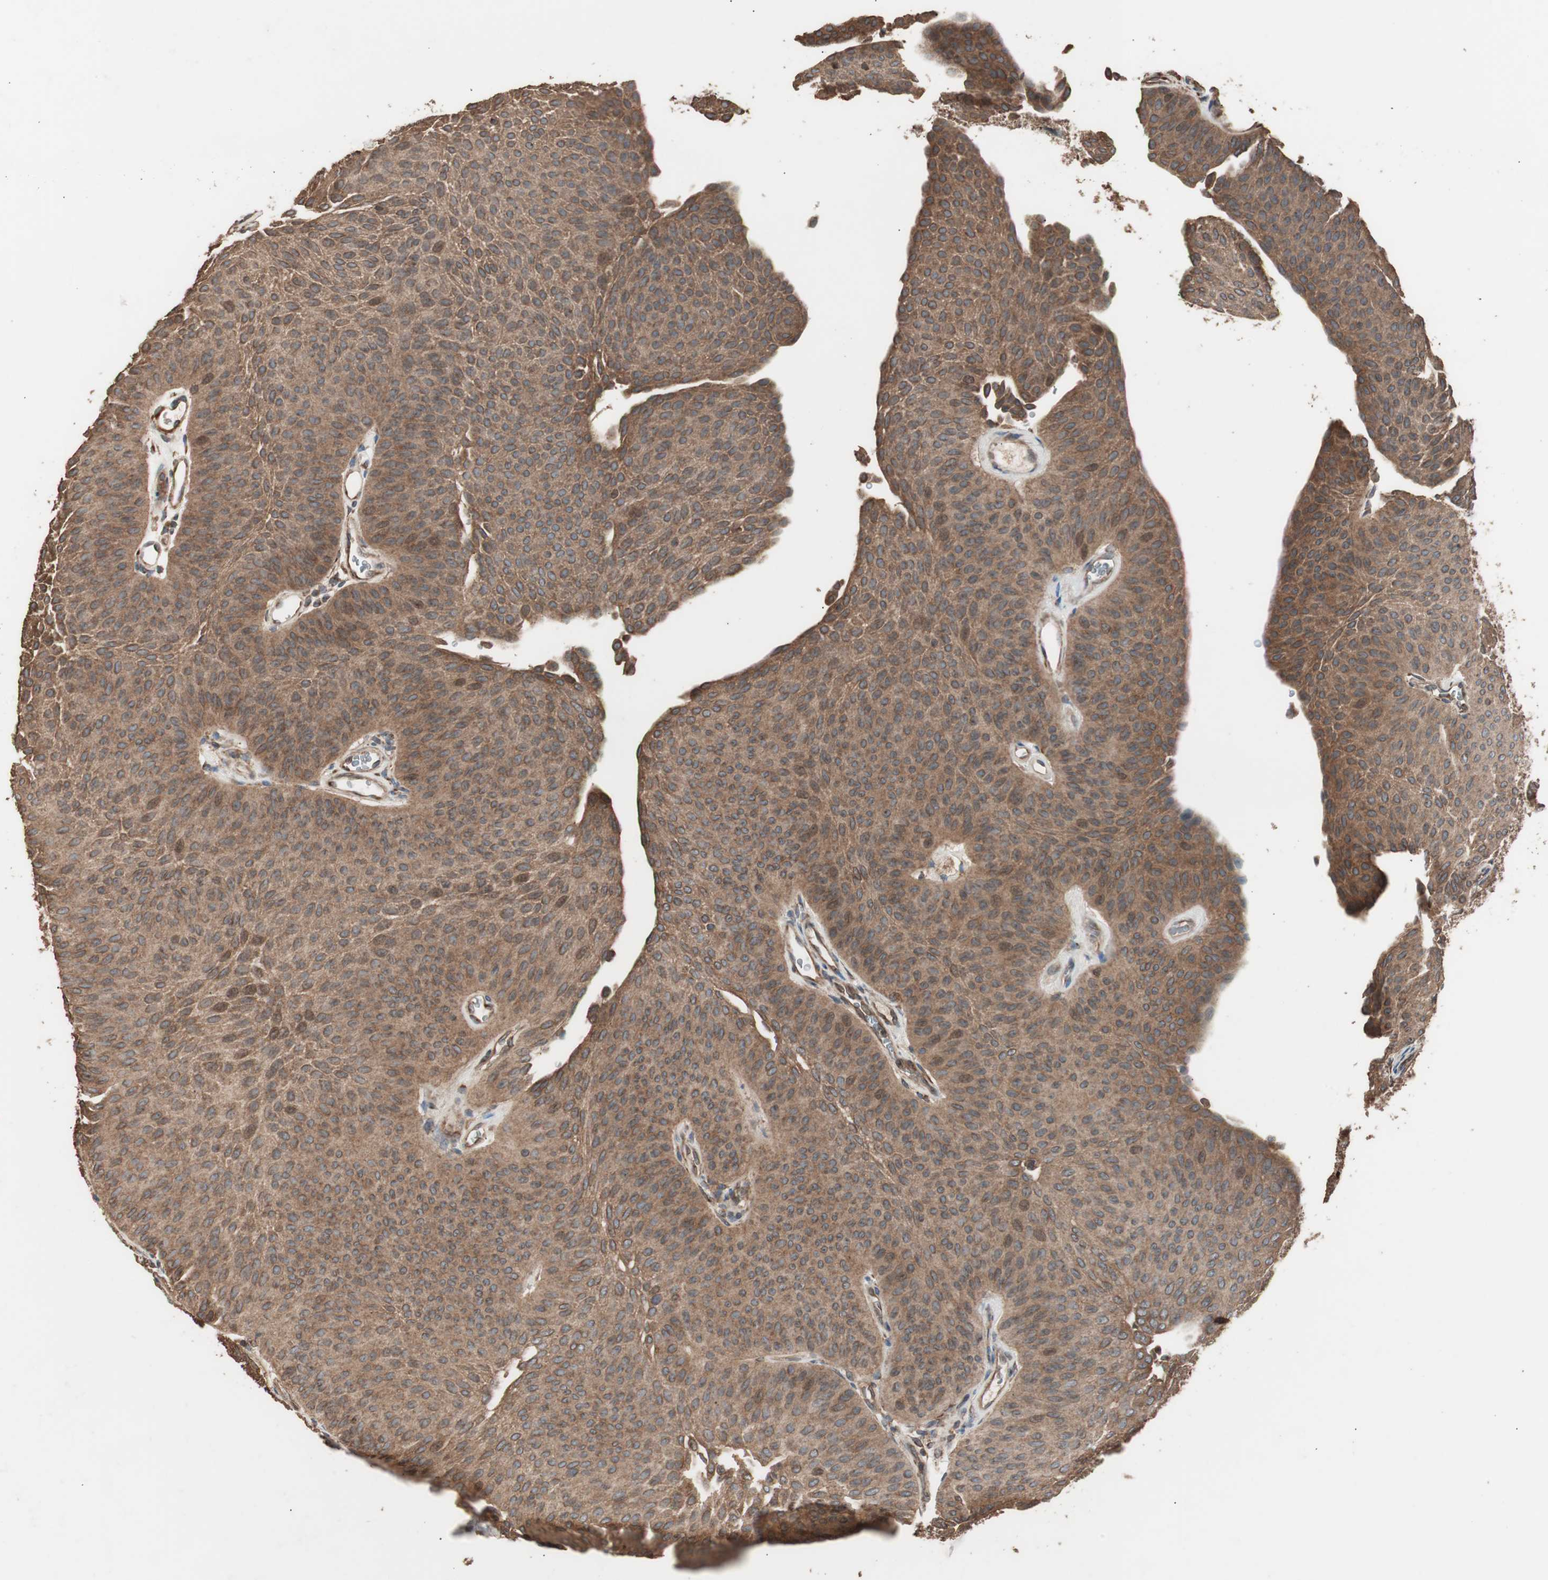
{"staining": {"intensity": "moderate", "quantity": ">75%", "location": "cytoplasmic/membranous"}, "tissue": "urothelial cancer", "cell_type": "Tumor cells", "image_type": "cancer", "snomed": [{"axis": "morphology", "description": "Urothelial carcinoma, Low grade"}, {"axis": "topography", "description": "Urinary bladder"}], "caption": "Urothelial cancer tissue demonstrates moderate cytoplasmic/membranous positivity in approximately >75% of tumor cells, visualized by immunohistochemistry. (IHC, brightfield microscopy, high magnification).", "gene": "LZTS1", "patient": {"sex": "female", "age": 60}}